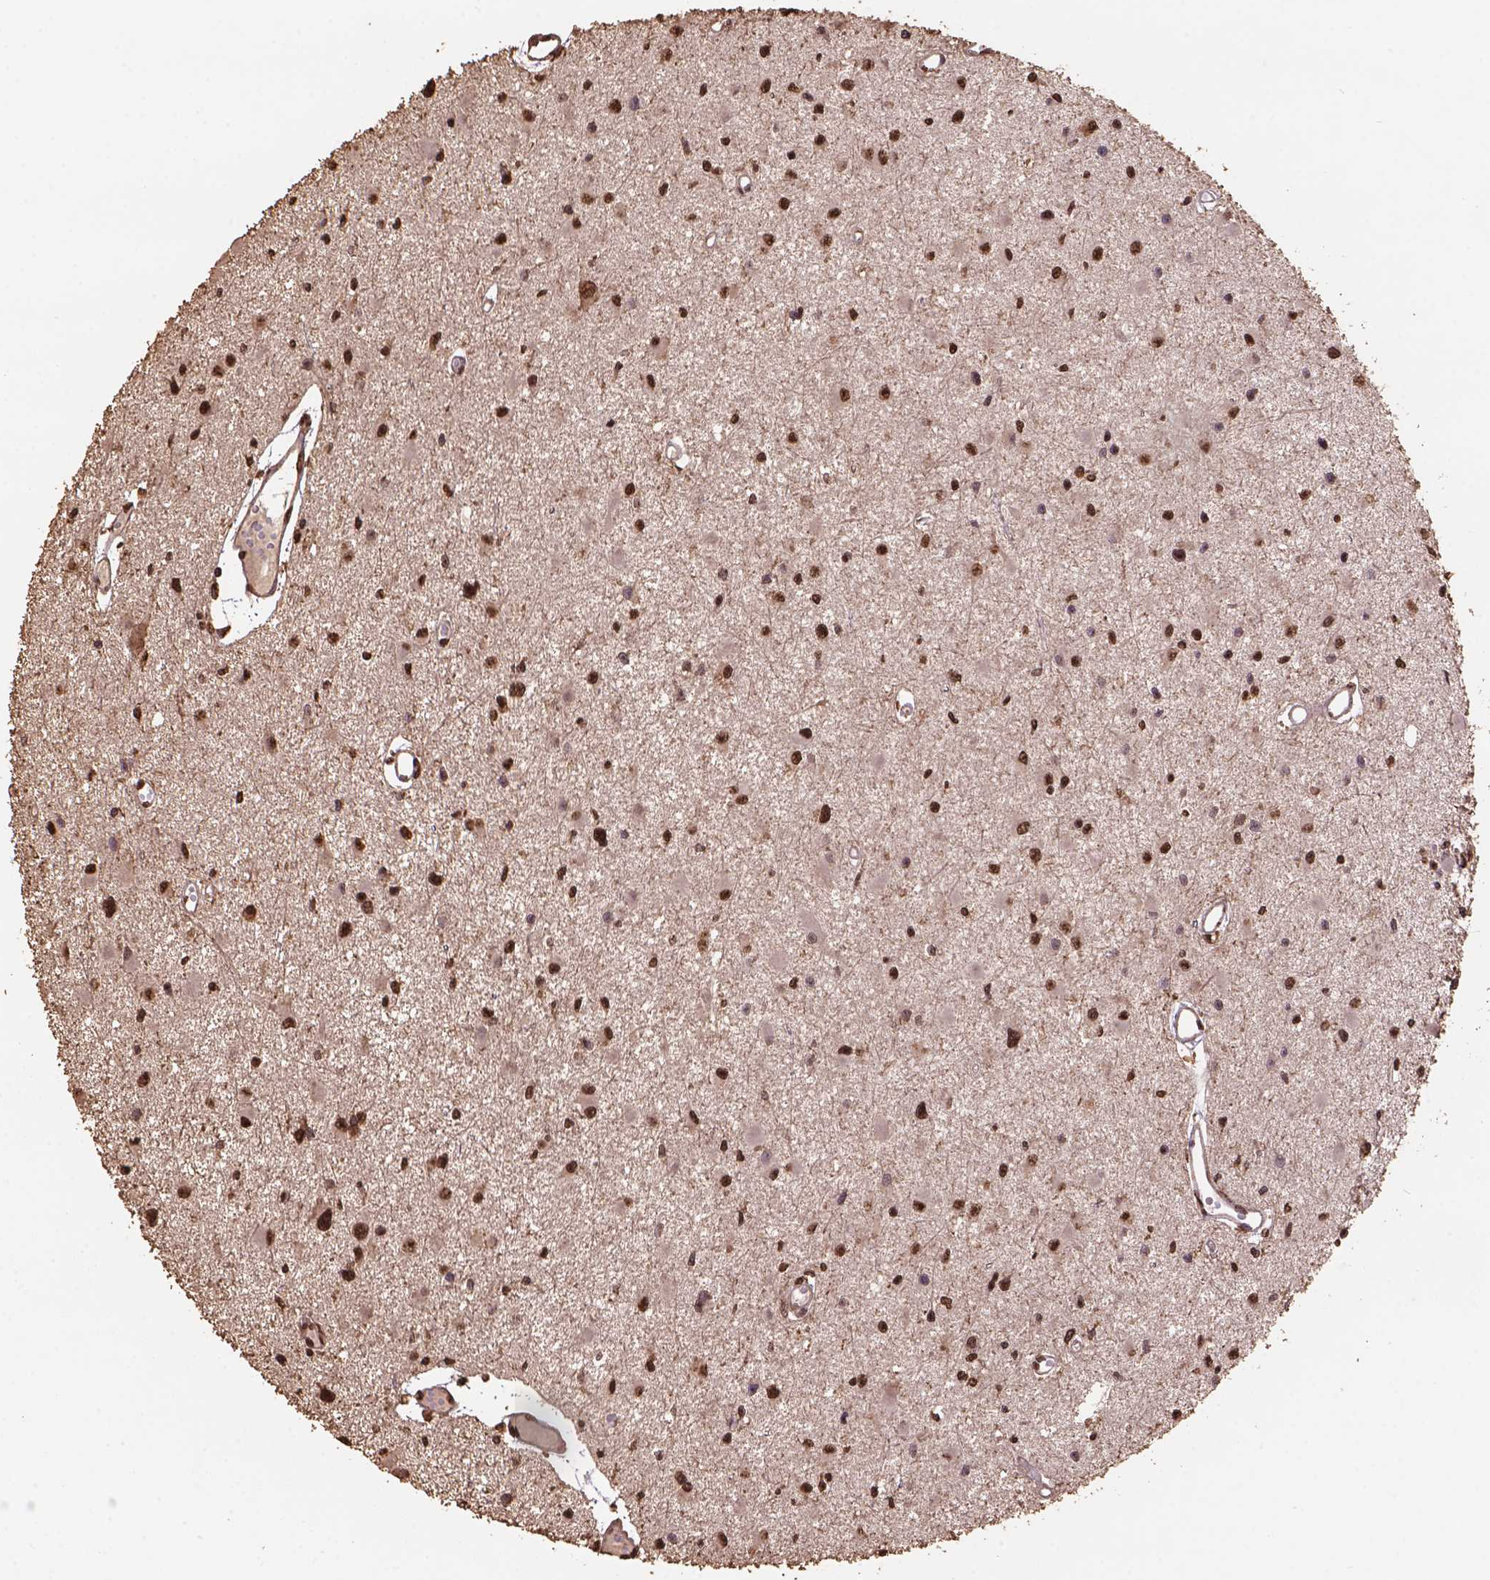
{"staining": {"intensity": "strong", "quantity": ">75%", "location": "nuclear"}, "tissue": "glioma", "cell_type": "Tumor cells", "image_type": "cancer", "snomed": [{"axis": "morphology", "description": "Glioma, malignant, High grade"}, {"axis": "topography", "description": "Brain"}], "caption": "Immunohistochemical staining of glioma demonstrates high levels of strong nuclear staining in about >75% of tumor cells.", "gene": "CSTF2T", "patient": {"sex": "male", "age": 54}}